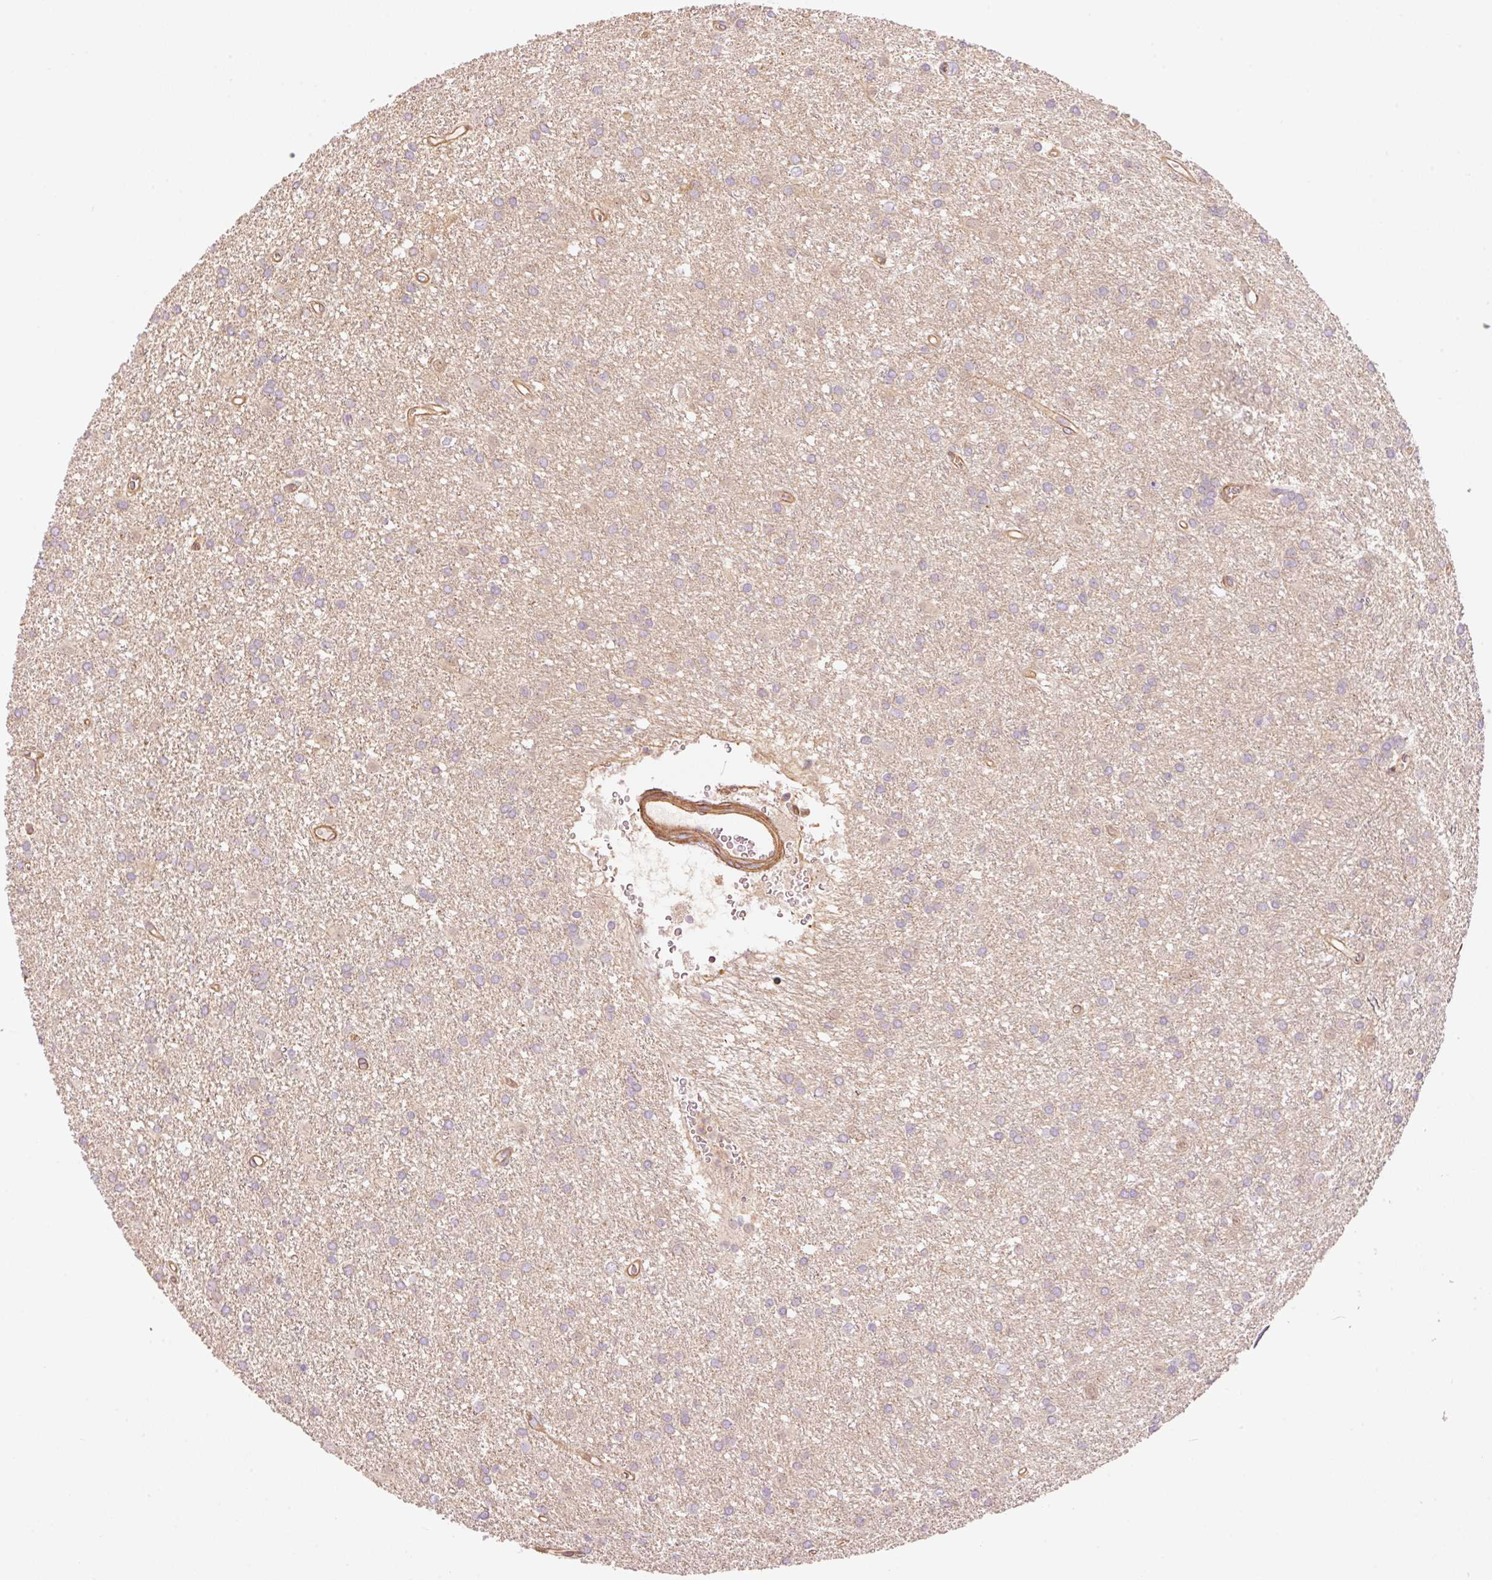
{"staining": {"intensity": "negative", "quantity": "none", "location": "none"}, "tissue": "glioma", "cell_type": "Tumor cells", "image_type": "cancer", "snomed": [{"axis": "morphology", "description": "Glioma, malignant, High grade"}, {"axis": "topography", "description": "Brain"}], "caption": "A high-resolution image shows immunohistochemistry (IHC) staining of glioma, which demonstrates no significant staining in tumor cells.", "gene": "PPP1R1B", "patient": {"sex": "female", "age": 50}}